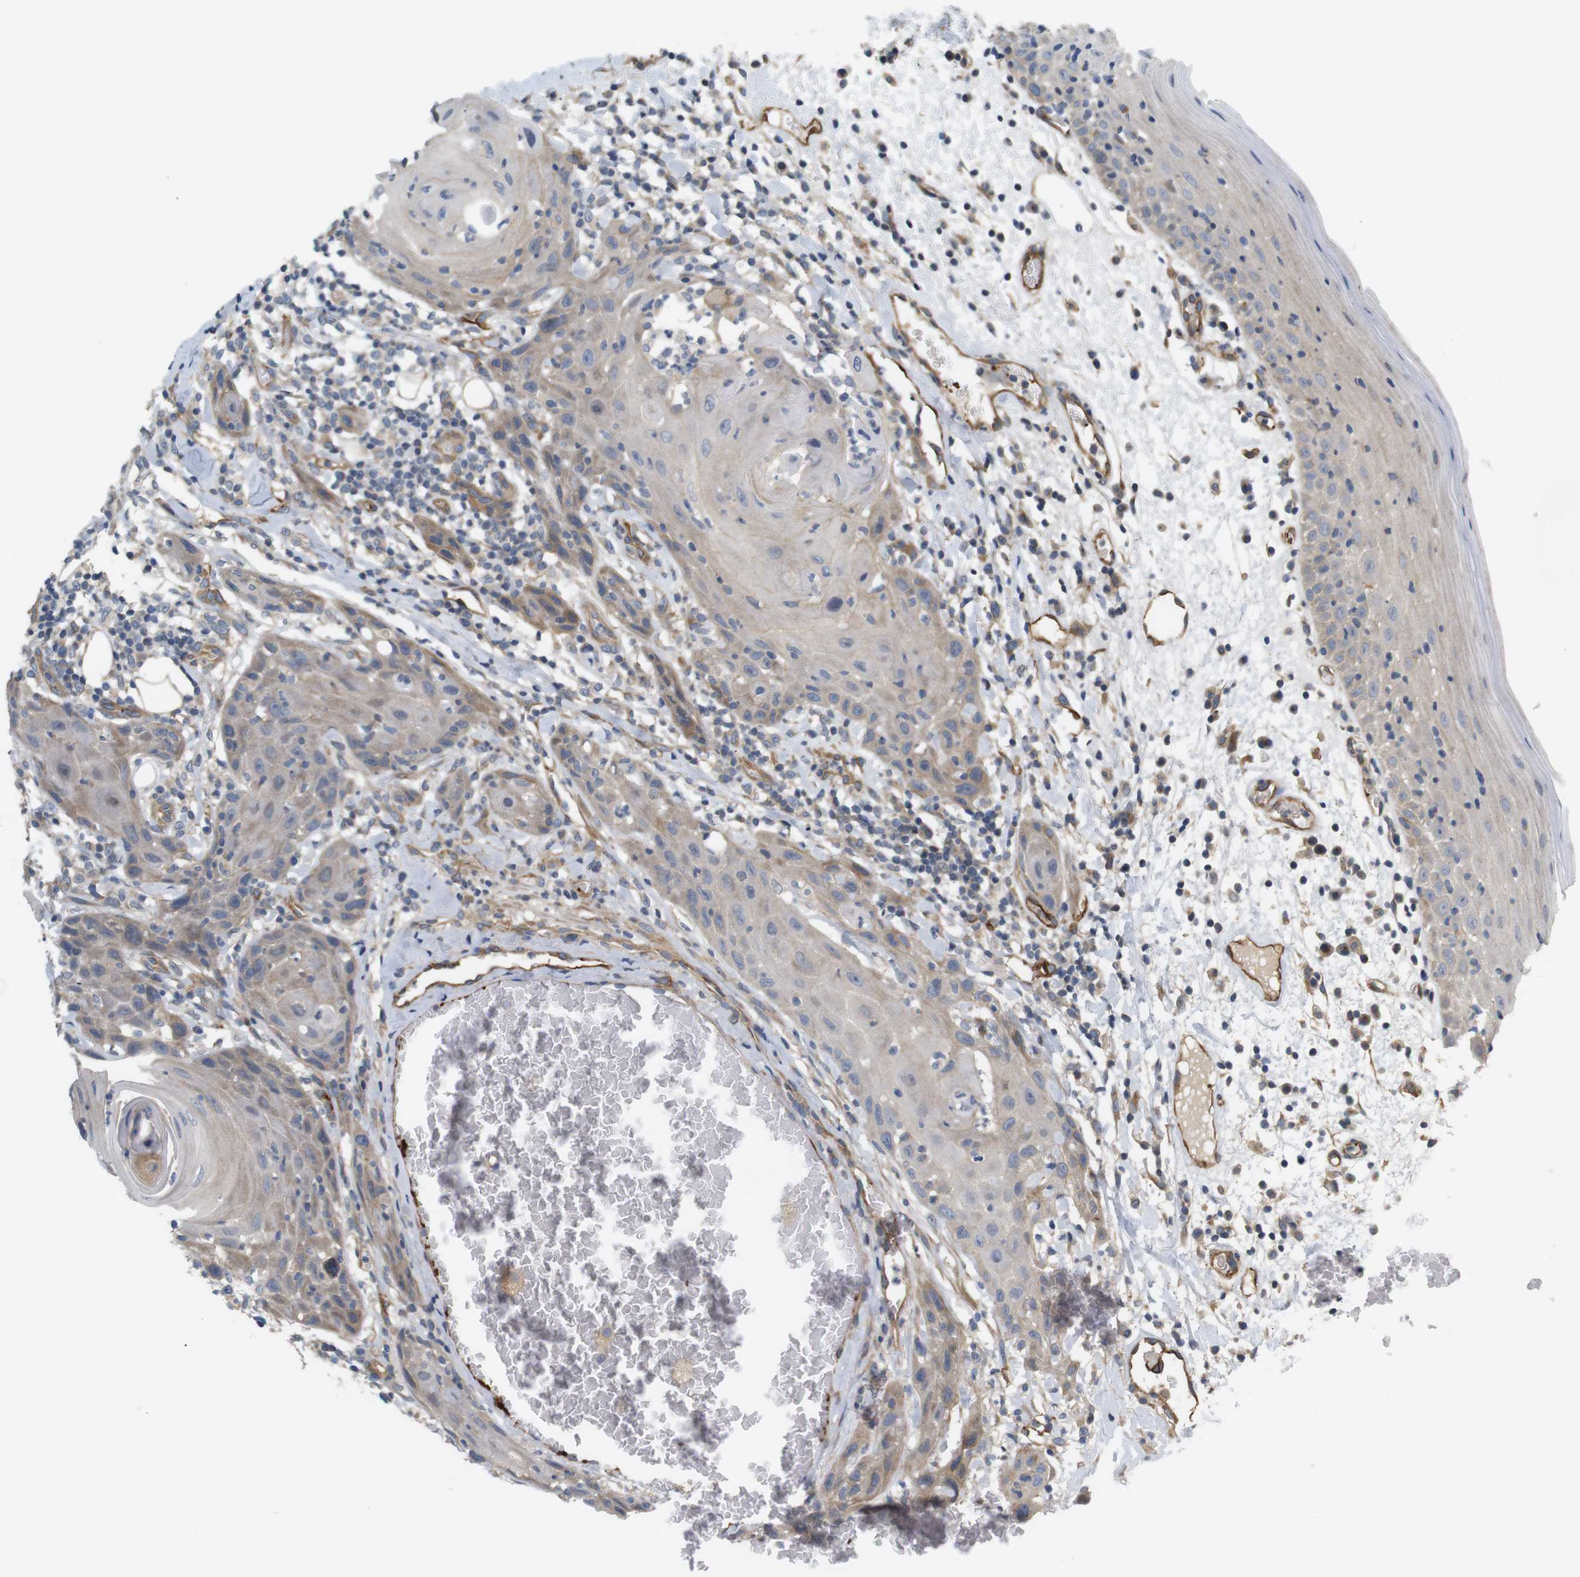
{"staining": {"intensity": "weak", "quantity": "<25%", "location": "cytoplasmic/membranous"}, "tissue": "oral mucosa", "cell_type": "Squamous epithelial cells", "image_type": "normal", "snomed": [{"axis": "morphology", "description": "Normal tissue, NOS"}, {"axis": "morphology", "description": "Squamous cell carcinoma, NOS"}, {"axis": "topography", "description": "Skeletal muscle"}, {"axis": "topography", "description": "Oral tissue"}], "caption": "High power microscopy image of an IHC image of normal oral mucosa, revealing no significant expression in squamous epithelial cells. (Stains: DAB (3,3'-diaminobenzidine) immunohistochemistry with hematoxylin counter stain, Microscopy: brightfield microscopy at high magnification).", "gene": "BVES", "patient": {"sex": "male", "age": 71}}